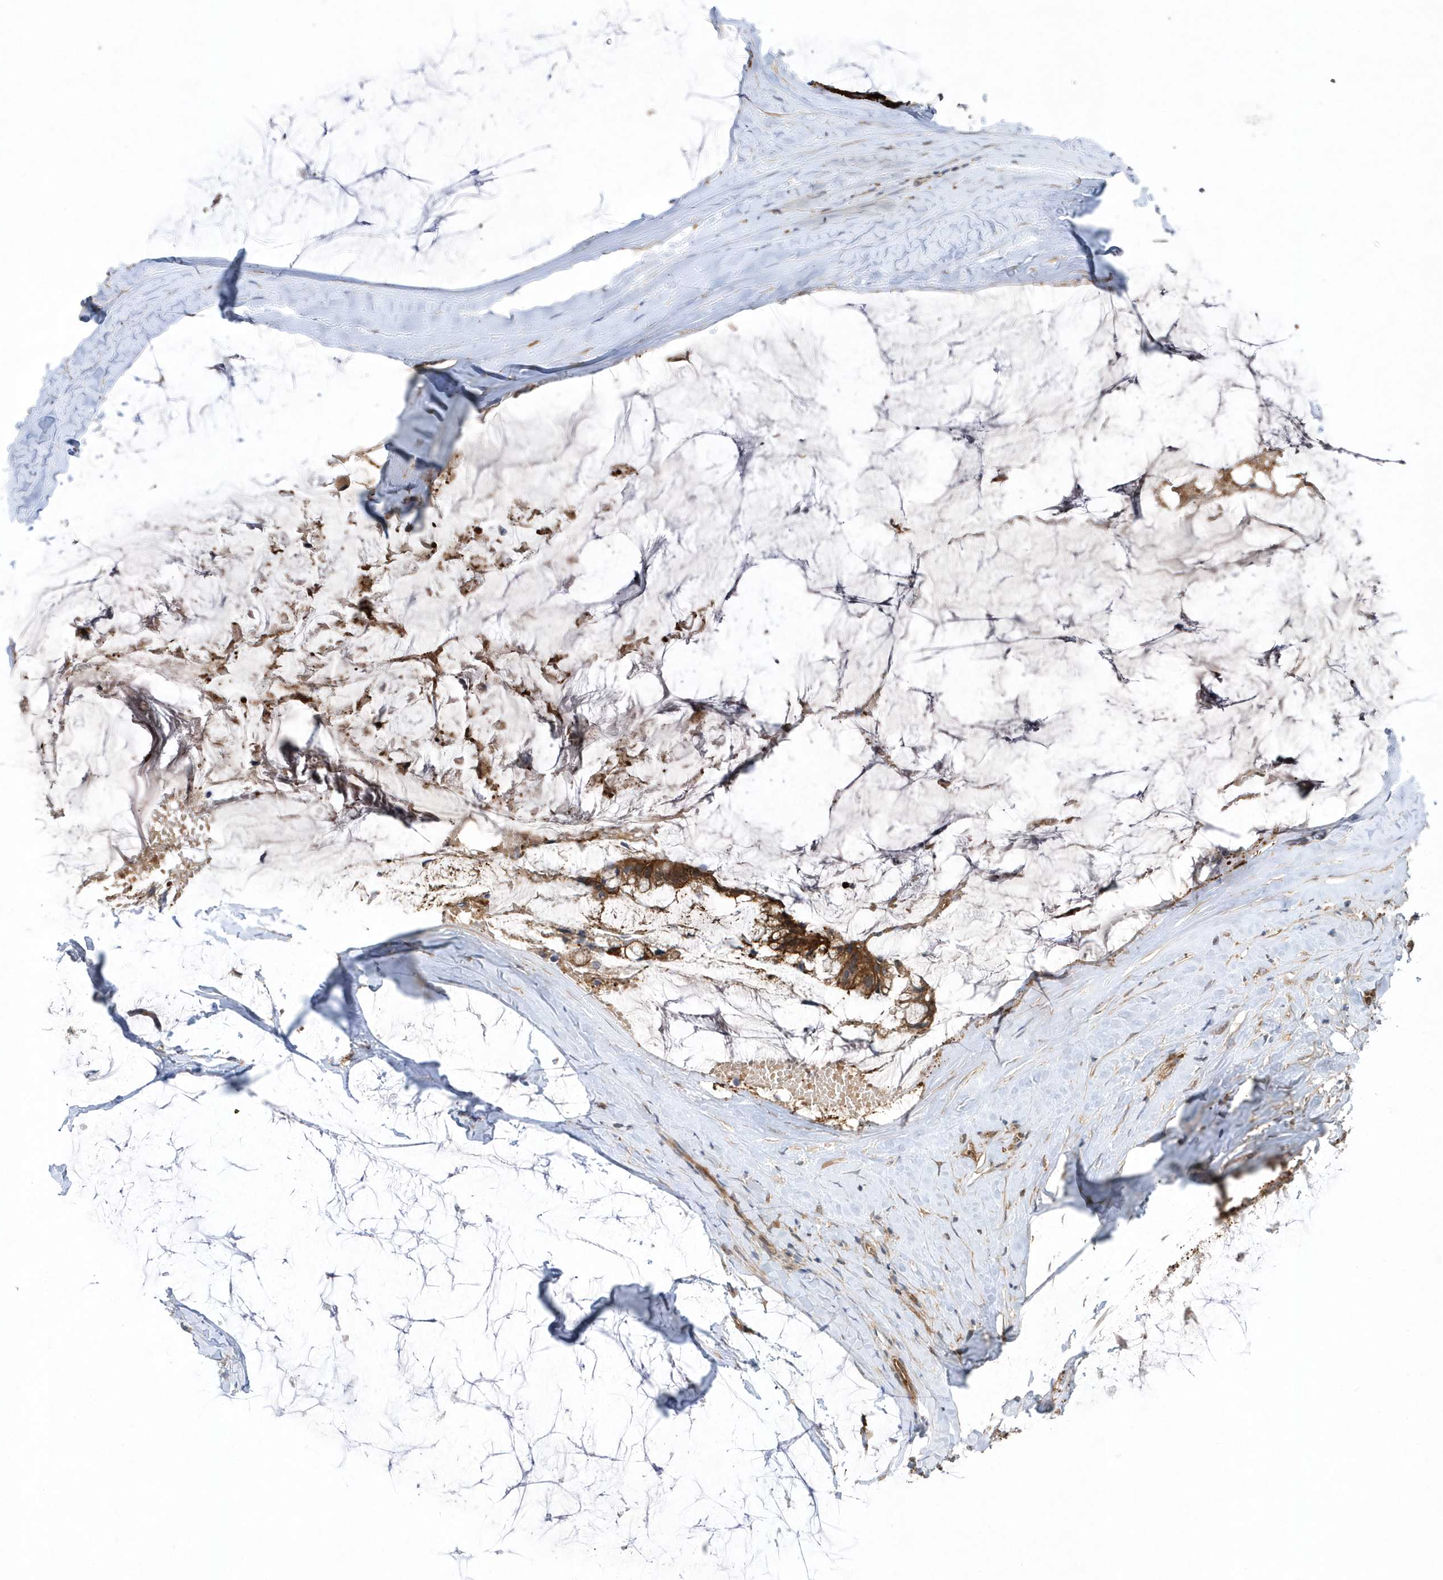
{"staining": {"intensity": "strong", "quantity": ">75%", "location": "cytoplasmic/membranous"}, "tissue": "ovarian cancer", "cell_type": "Tumor cells", "image_type": "cancer", "snomed": [{"axis": "morphology", "description": "Cystadenocarcinoma, mucinous, NOS"}, {"axis": "topography", "description": "Ovary"}], "caption": "This is a micrograph of immunohistochemistry staining of ovarian mucinous cystadenocarcinoma, which shows strong positivity in the cytoplasmic/membranous of tumor cells.", "gene": "PAICS", "patient": {"sex": "female", "age": 39}}